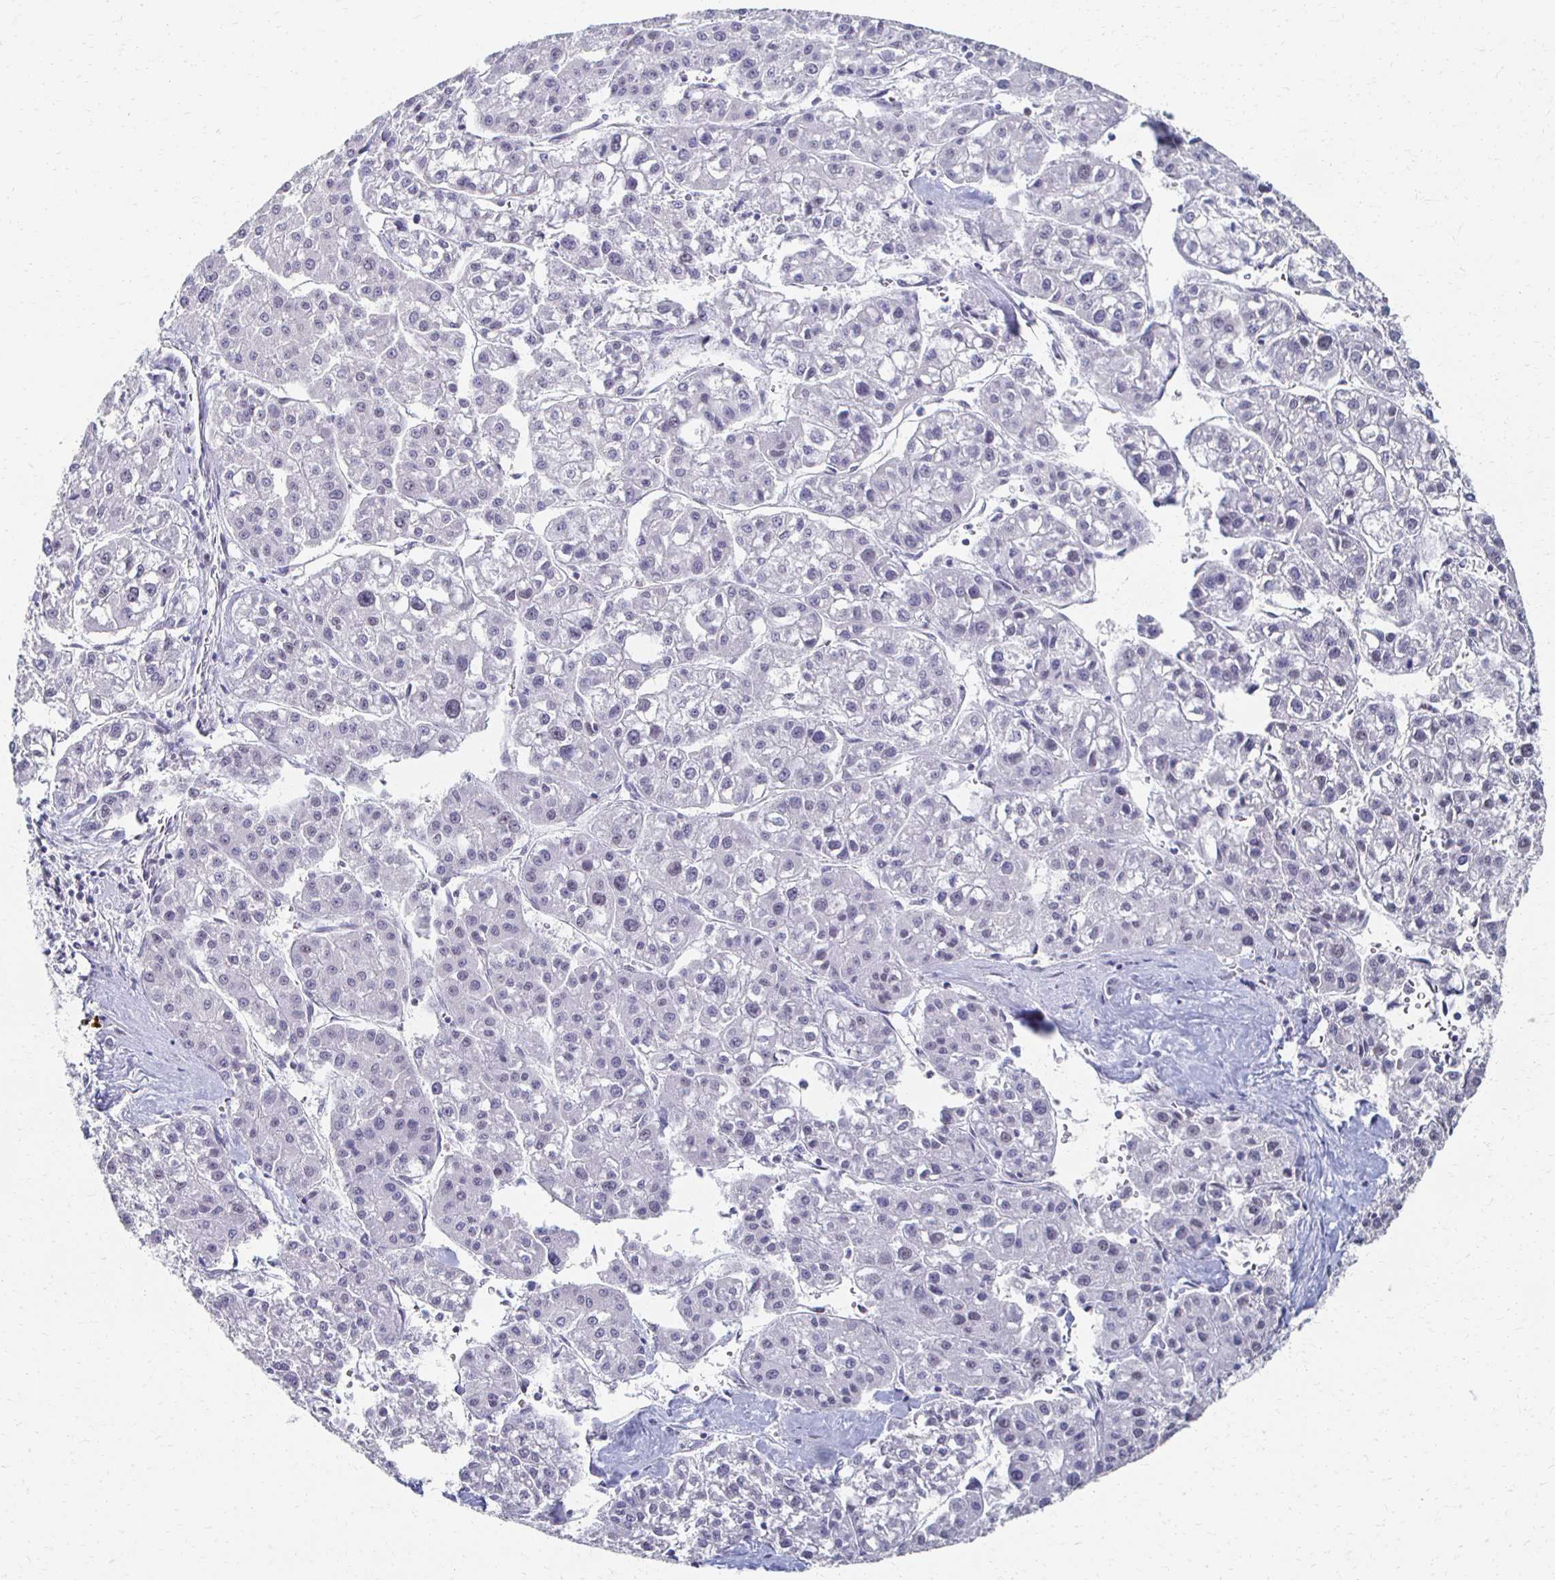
{"staining": {"intensity": "negative", "quantity": "none", "location": "none"}, "tissue": "liver cancer", "cell_type": "Tumor cells", "image_type": "cancer", "snomed": [{"axis": "morphology", "description": "Carcinoma, Hepatocellular, NOS"}, {"axis": "topography", "description": "Liver"}], "caption": "The histopathology image demonstrates no significant staining in tumor cells of liver cancer (hepatocellular carcinoma). (Stains: DAB (3,3'-diaminobenzidine) IHC with hematoxylin counter stain, Microscopy: brightfield microscopy at high magnification).", "gene": "CXCR2", "patient": {"sex": "male", "age": 73}}